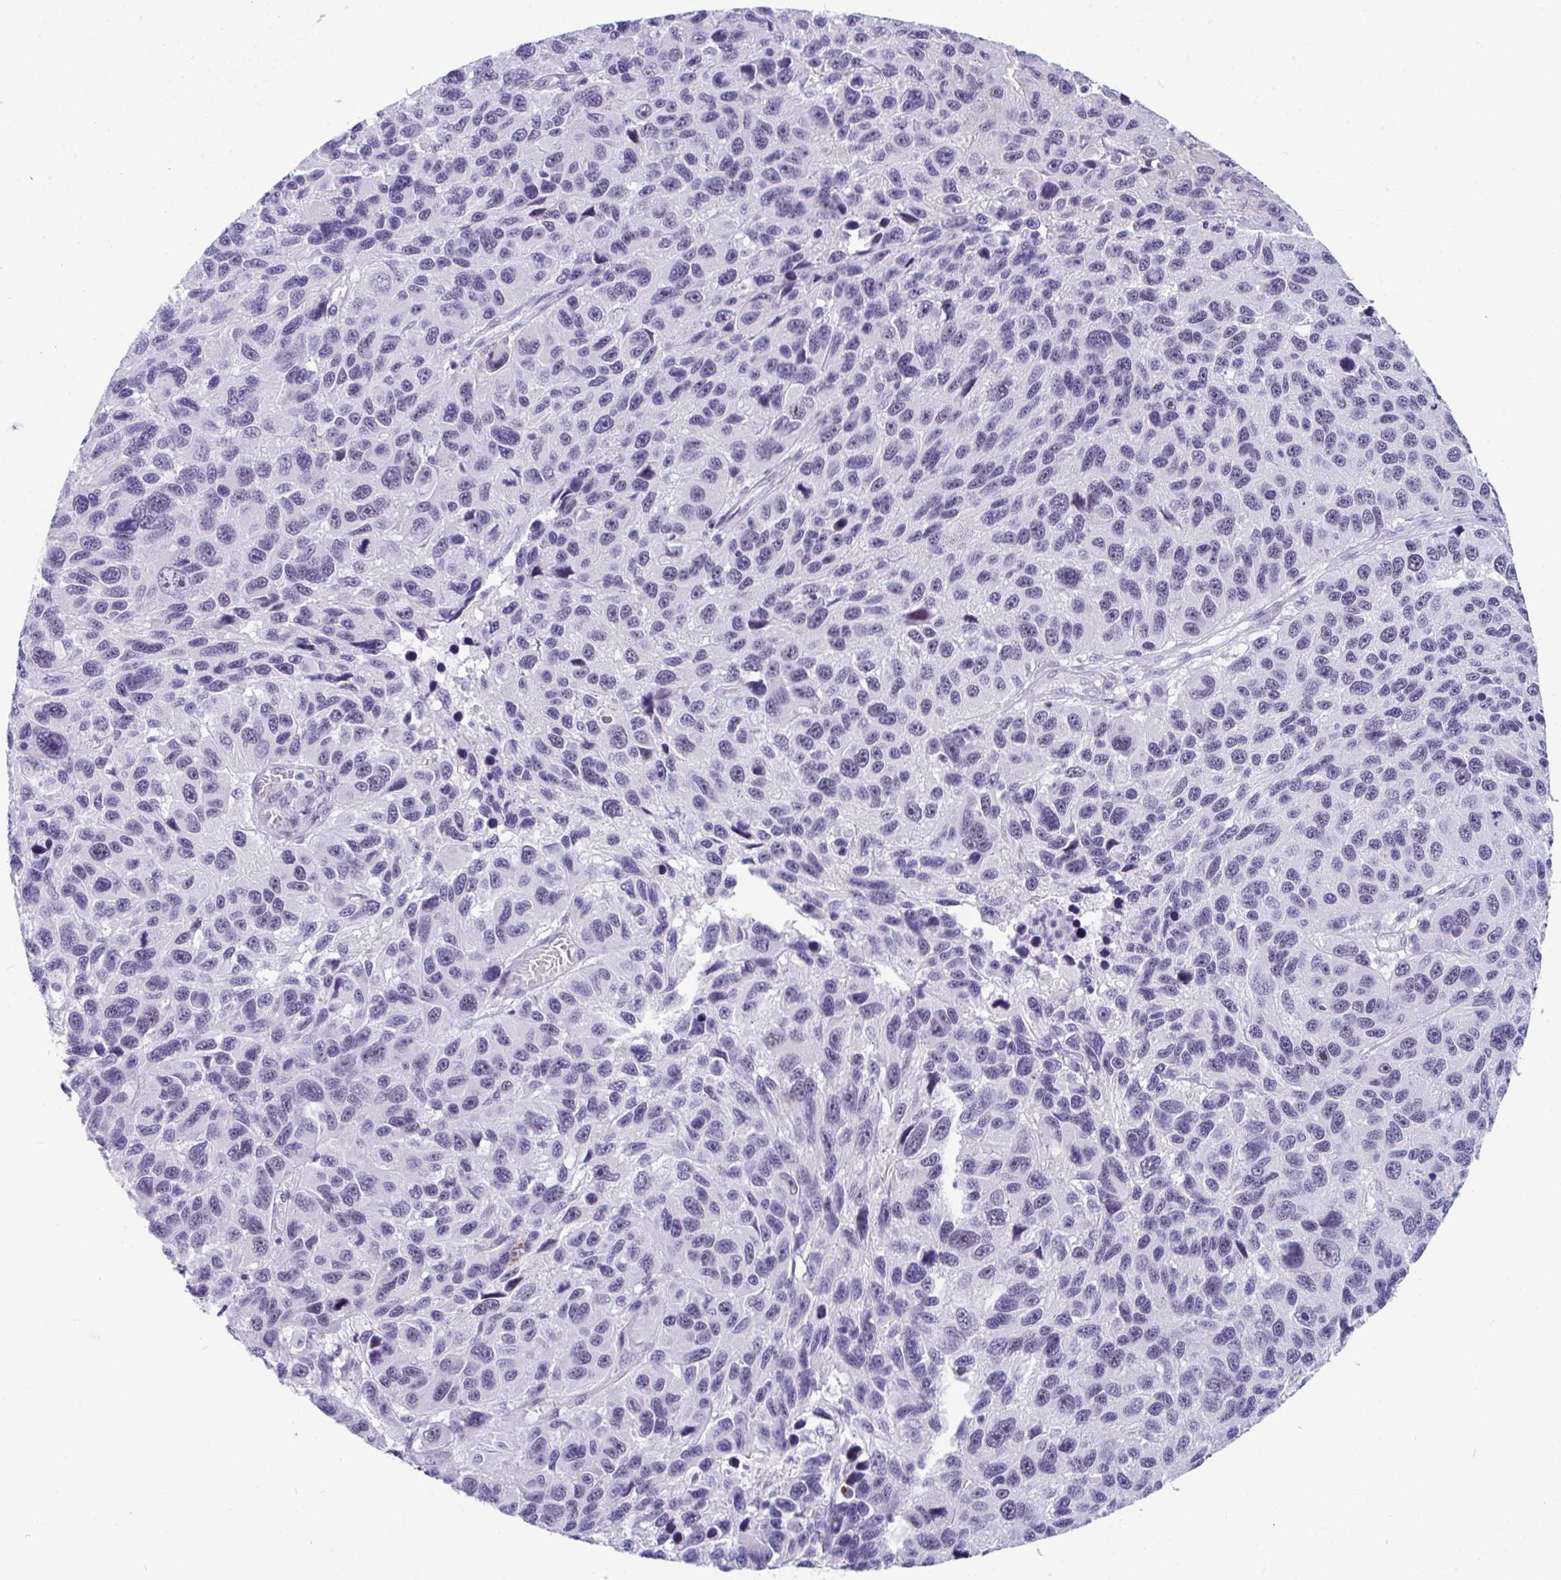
{"staining": {"intensity": "negative", "quantity": "none", "location": "none"}, "tissue": "melanoma", "cell_type": "Tumor cells", "image_type": "cancer", "snomed": [{"axis": "morphology", "description": "Malignant melanoma, NOS"}, {"axis": "topography", "description": "Skin"}], "caption": "Immunohistochemical staining of melanoma demonstrates no significant staining in tumor cells.", "gene": "CDK13", "patient": {"sex": "male", "age": 53}}